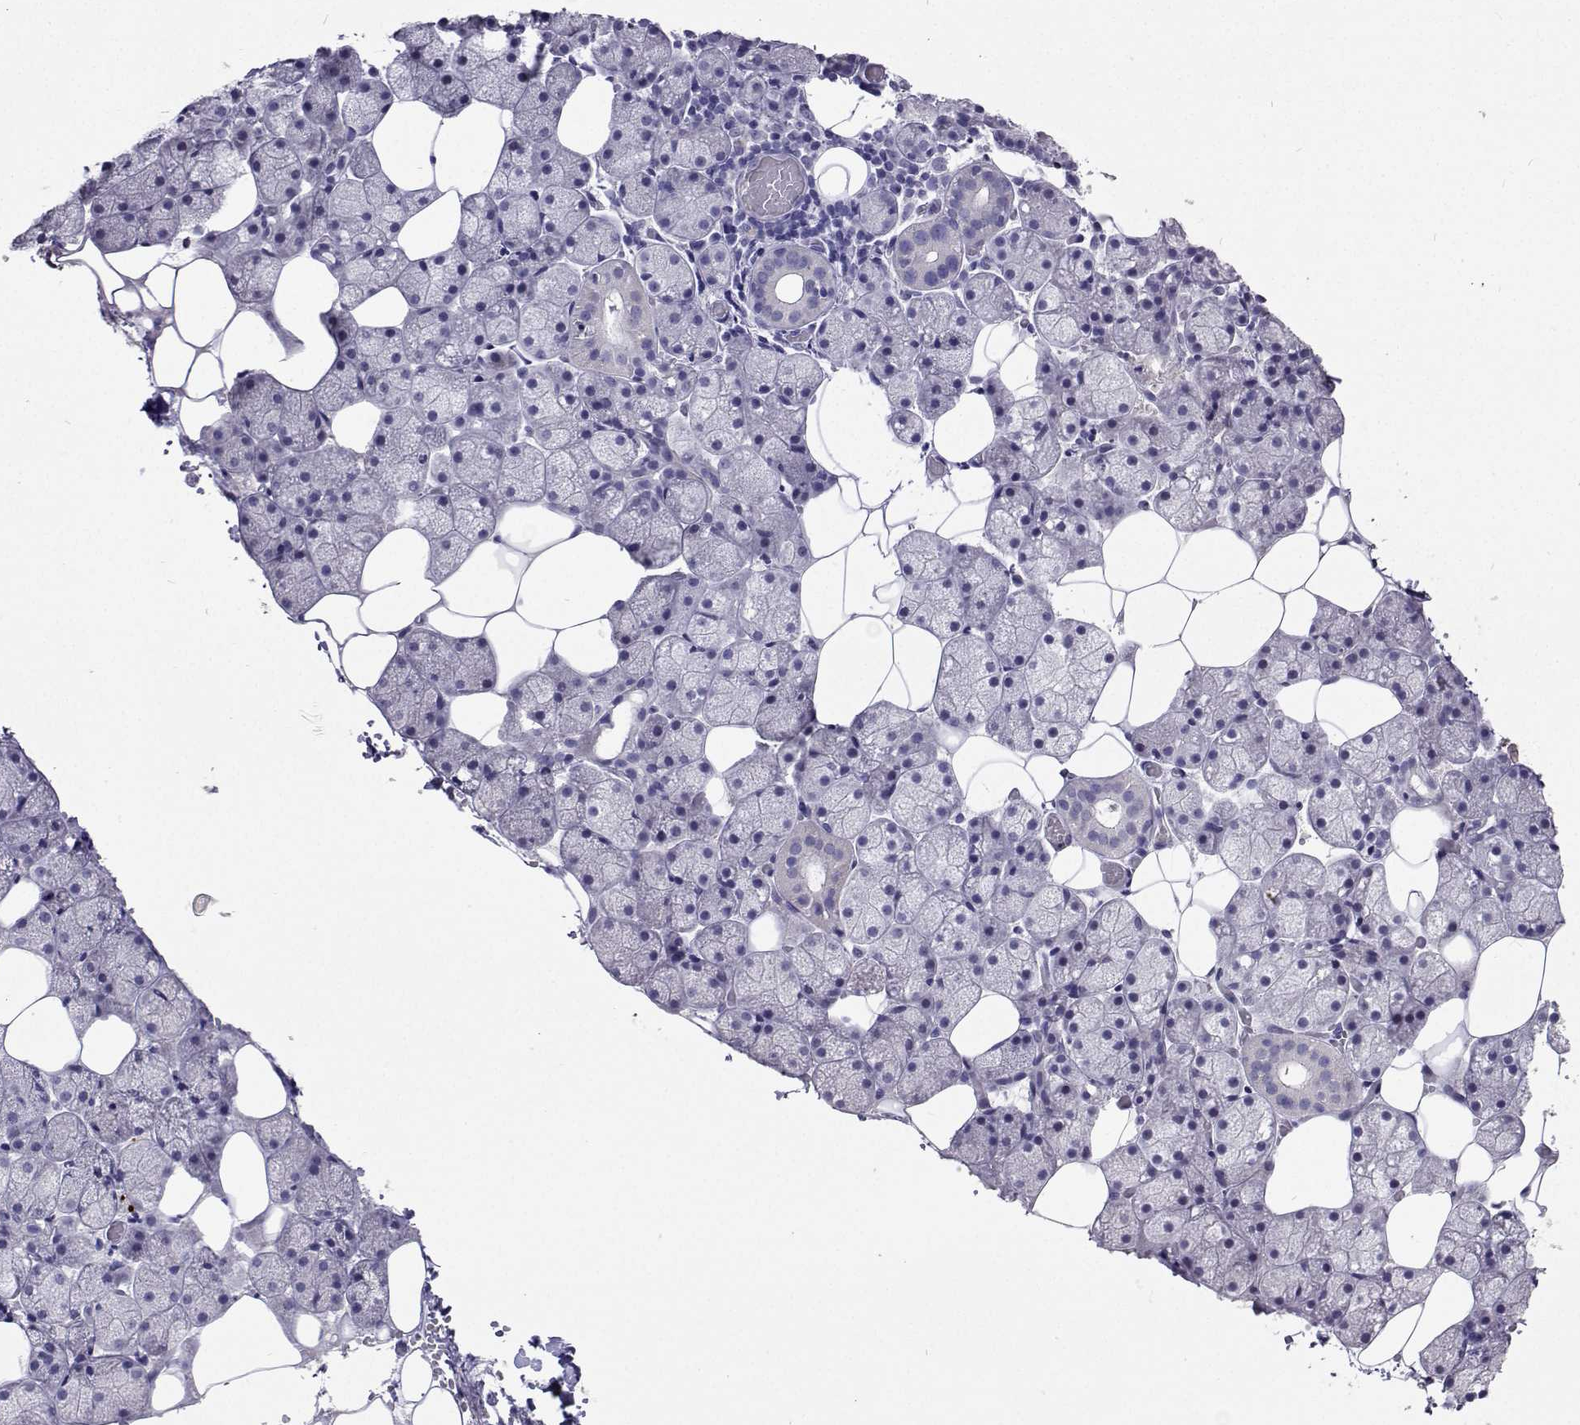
{"staining": {"intensity": "negative", "quantity": "none", "location": "none"}, "tissue": "salivary gland", "cell_type": "Glandular cells", "image_type": "normal", "snomed": [{"axis": "morphology", "description": "Normal tissue, NOS"}, {"axis": "topography", "description": "Salivary gland"}], "caption": "DAB (3,3'-diaminobenzidine) immunohistochemical staining of benign human salivary gland shows no significant staining in glandular cells.", "gene": "CFAP44", "patient": {"sex": "male", "age": 38}}